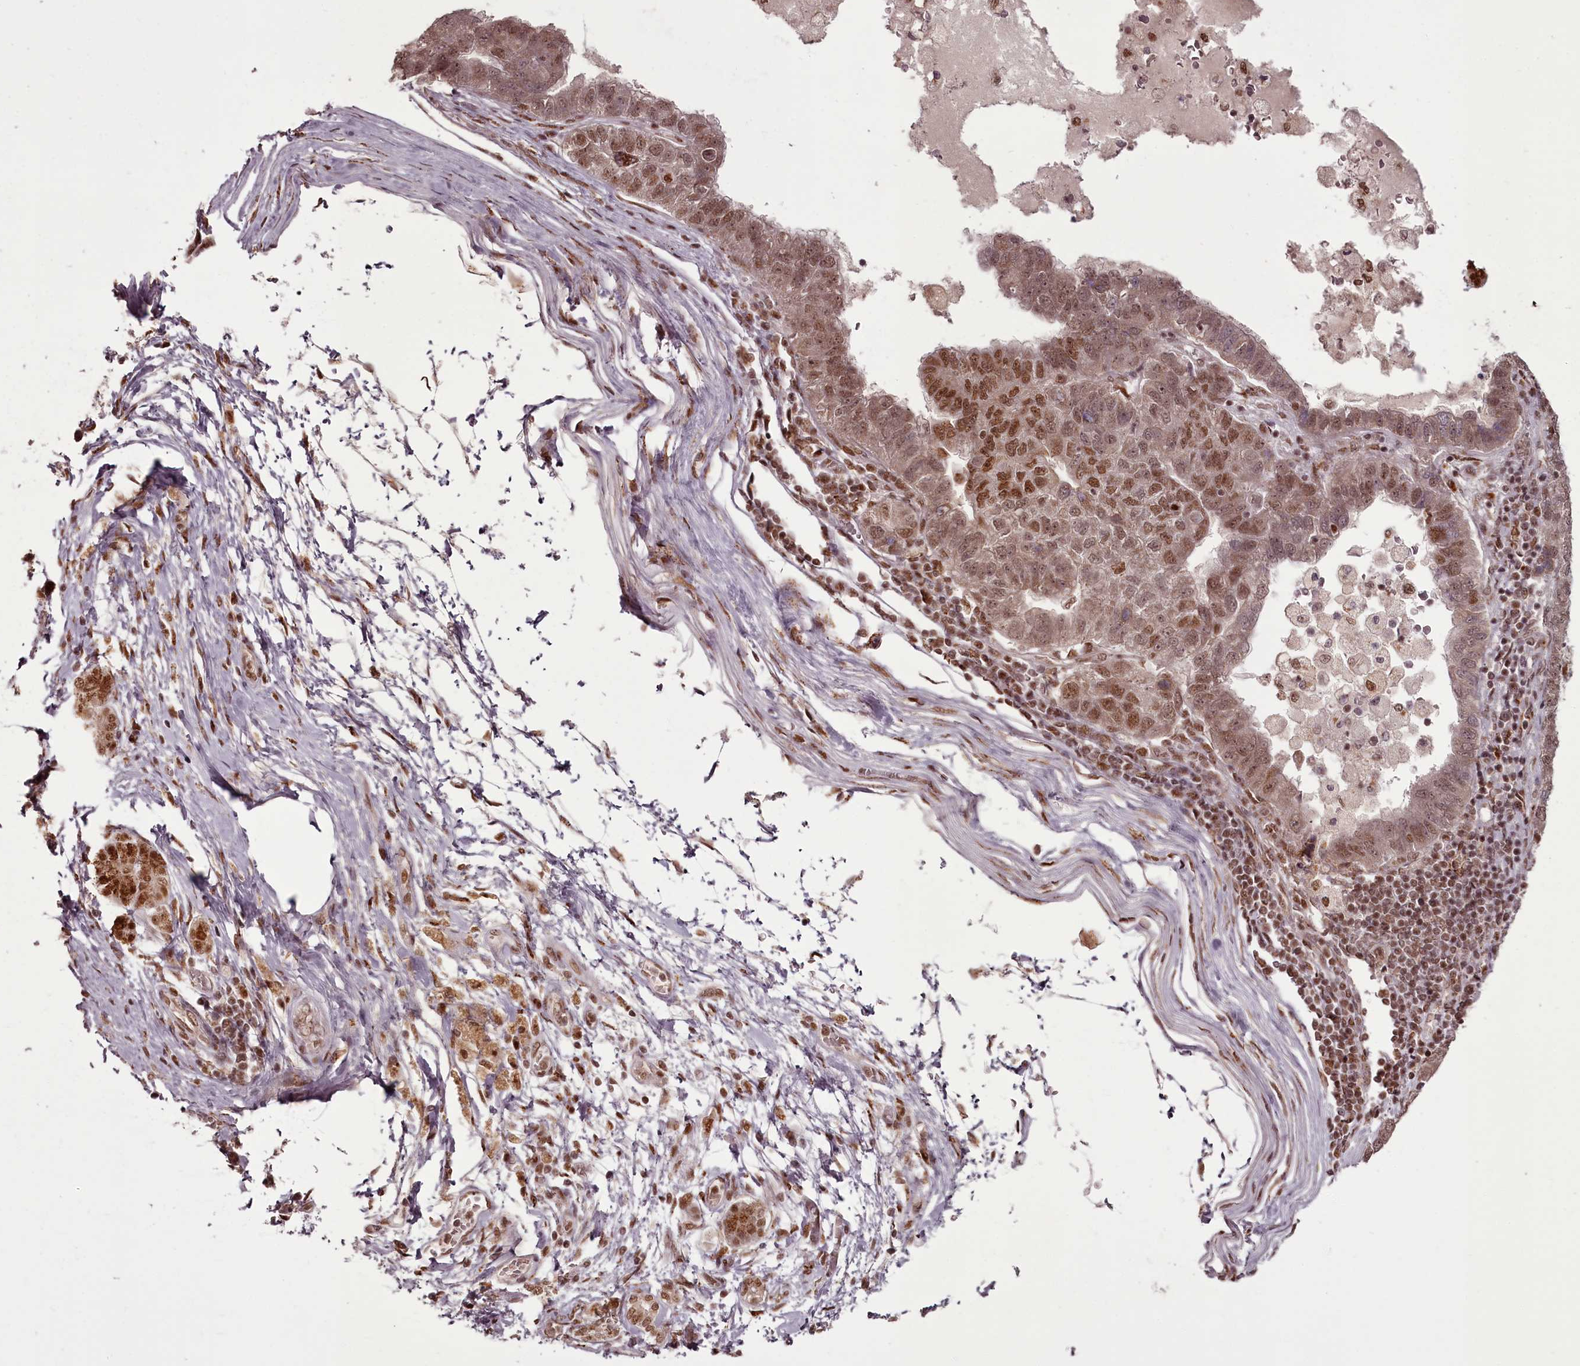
{"staining": {"intensity": "moderate", "quantity": ">75%", "location": "nuclear"}, "tissue": "pancreatic cancer", "cell_type": "Tumor cells", "image_type": "cancer", "snomed": [{"axis": "morphology", "description": "Adenocarcinoma, NOS"}, {"axis": "topography", "description": "Pancreas"}], "caption": "Brown immunohistochemical staining in adenocarcinoma (pancreatic) demonstrates moderate nuclear staining in about >75% of tumor cells.", "gene": "CEP83", "patient": {"sex": "female", "age": 61}}